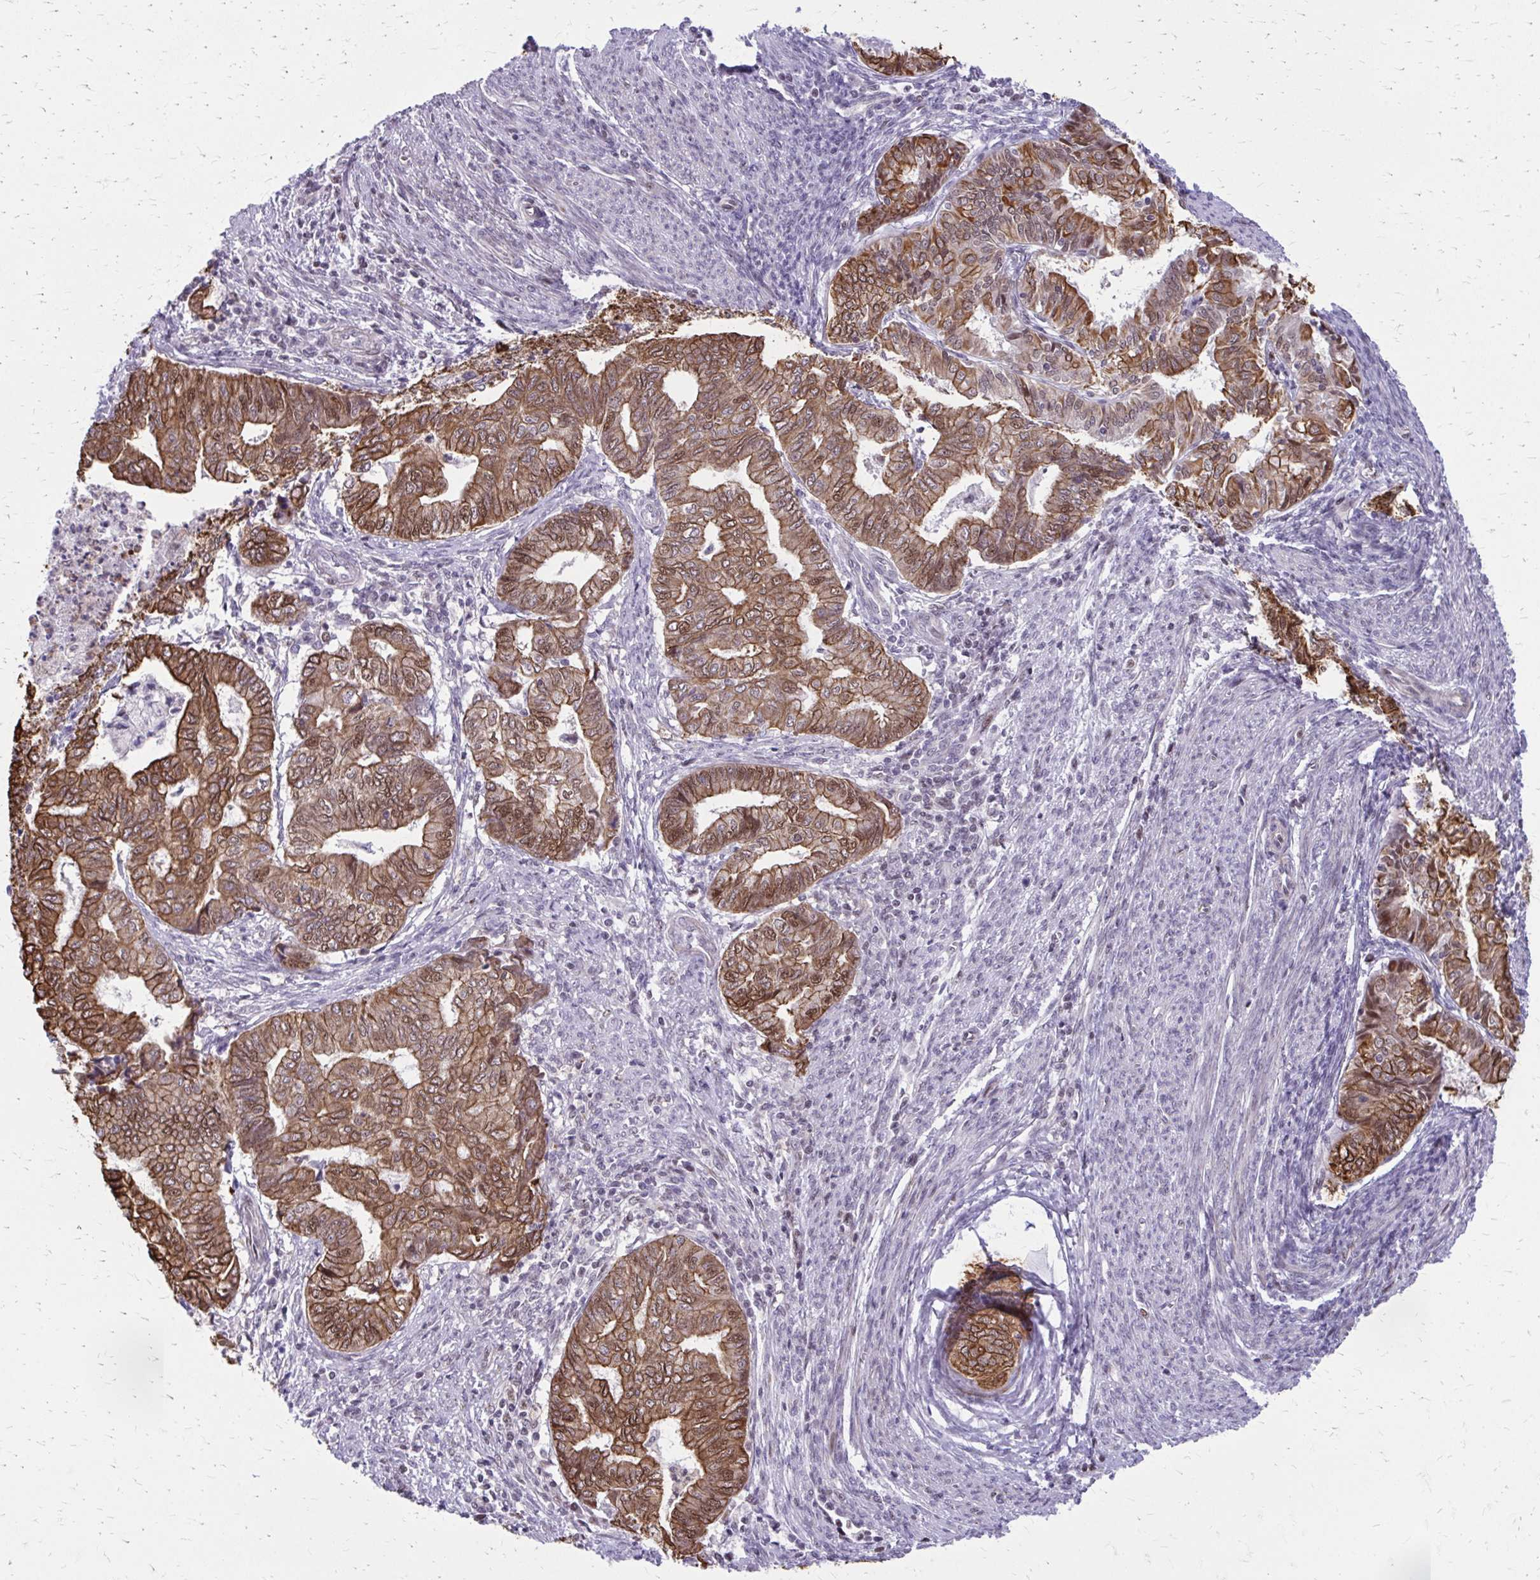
{"staining": {"intensity": "strong", "quantity": ">75%", "location": "cytoplasmic/membranous,nuclear"}, "tissue": "endometrial cancer", "cell_type": "Tumor cells", "image_type": "cancer", "snomed": [{"axis": "morphology", "description": "Adenocarcinoma, NOS"}, {"axis": "topography", "description": "Endometrium"}], "caption": "Endometrial adenocarcinoma tissue exhibits strong cytoplasmic/membranous and nuclear expression in about >75% of tumor cells, visualized by immunohistochemistry.", "gene": "ANKRD30B", "patient": {"sex": "female", "age": 79}}